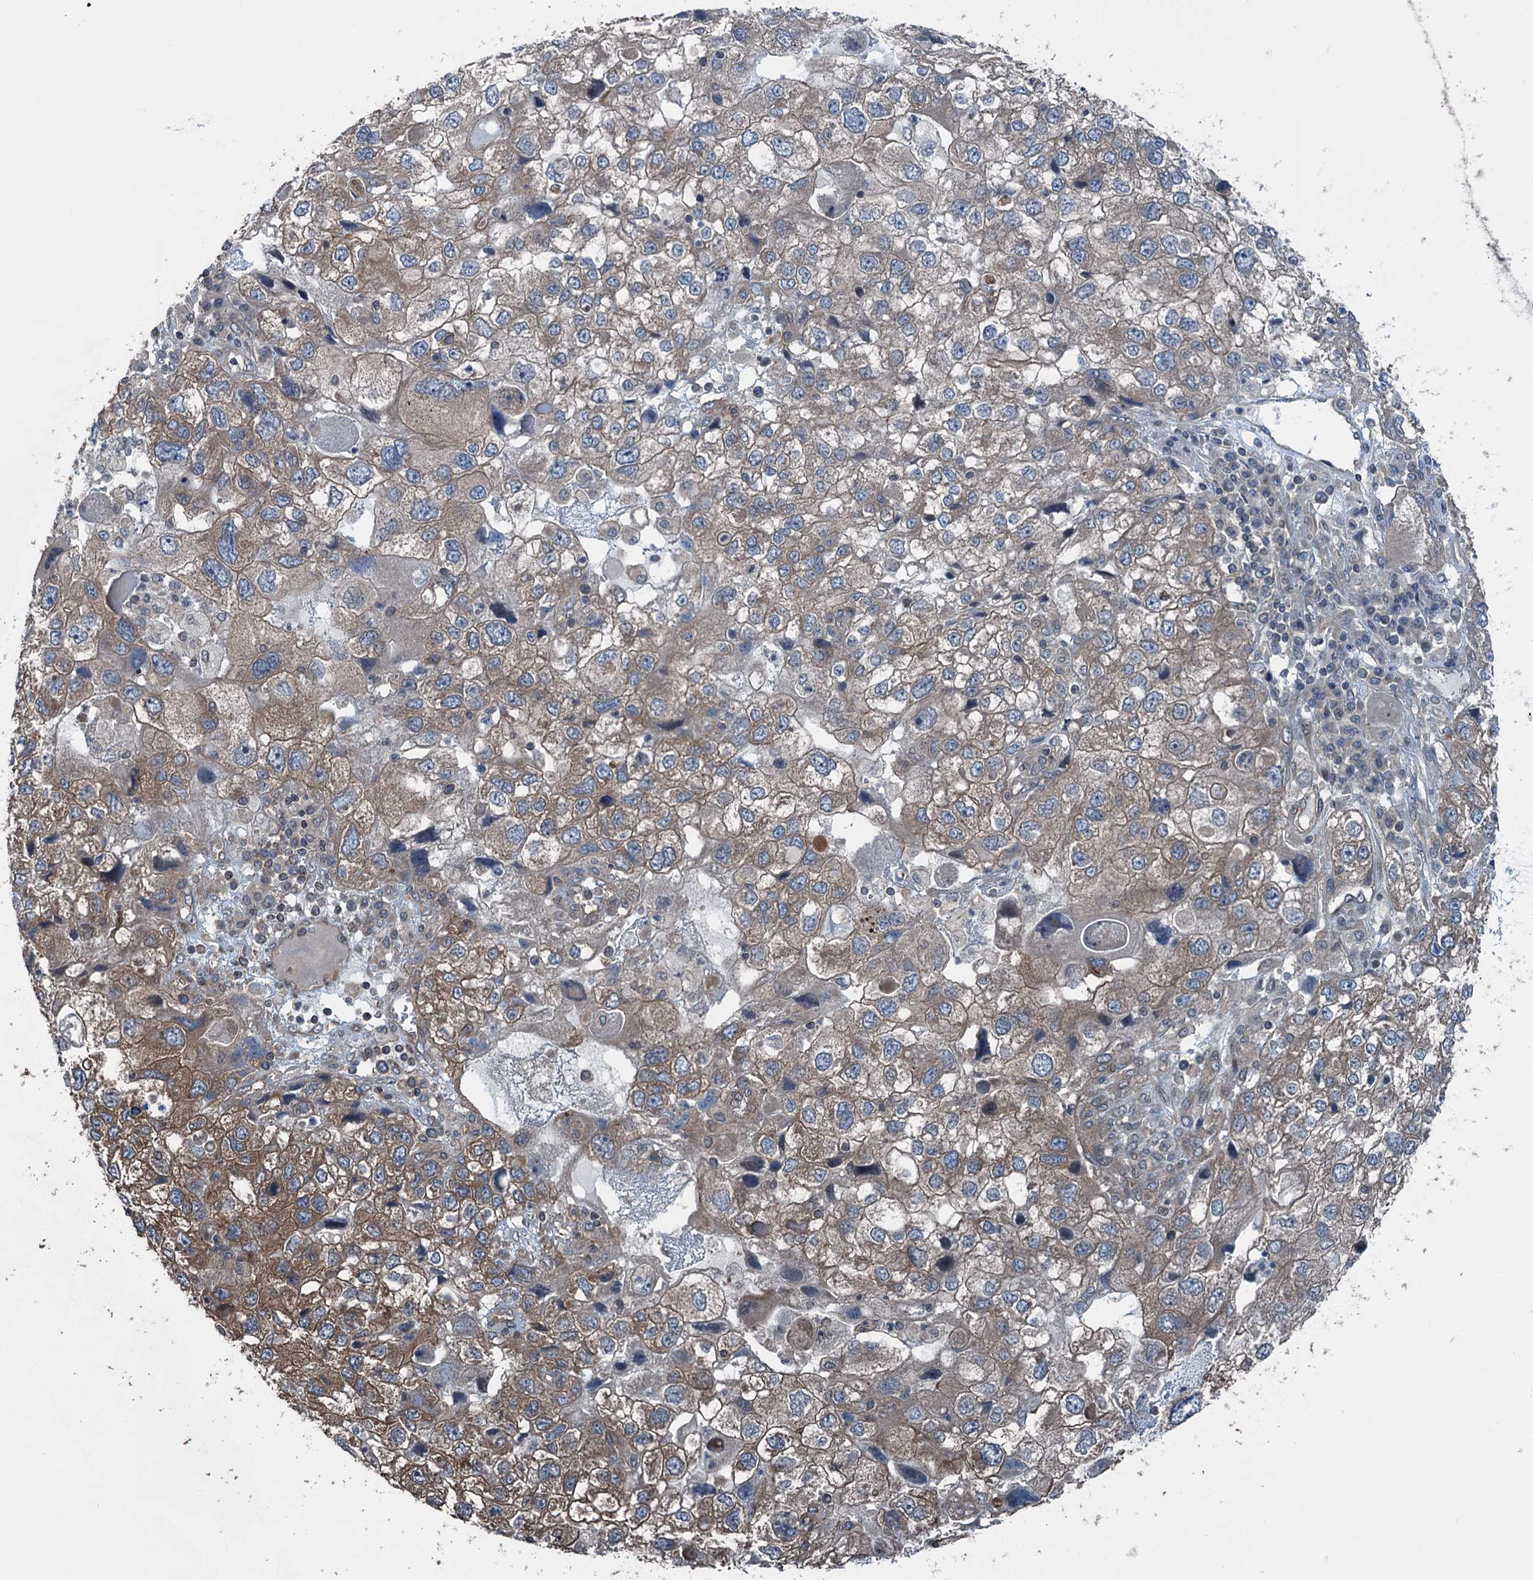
{"staining": {"intensity": "moderate", "quantity": ">75%", "location": "cytoplasmic/membranous"}, "tissue": "endometrial cancer", "cell_type": "Tumor cells", "image_type": "cancer", "snomed": [{"axis": "morphology", "description": "Adenocarcinoma, NOS"}, {"axis": "topography", "description": "Endometrium"}], "caption": "This photomicrograph displays endometrial cancer (adenocarcinoma) stained with immunohistochemistry (IHC) to label a protein in brown. The cytoplasmic/membranous of tumor cells show moderate positivity for the protein. Nuclei are counter-stained blue.", "gene": "TRAPPC8", "patient": {"sex": "female", "age": 49}}